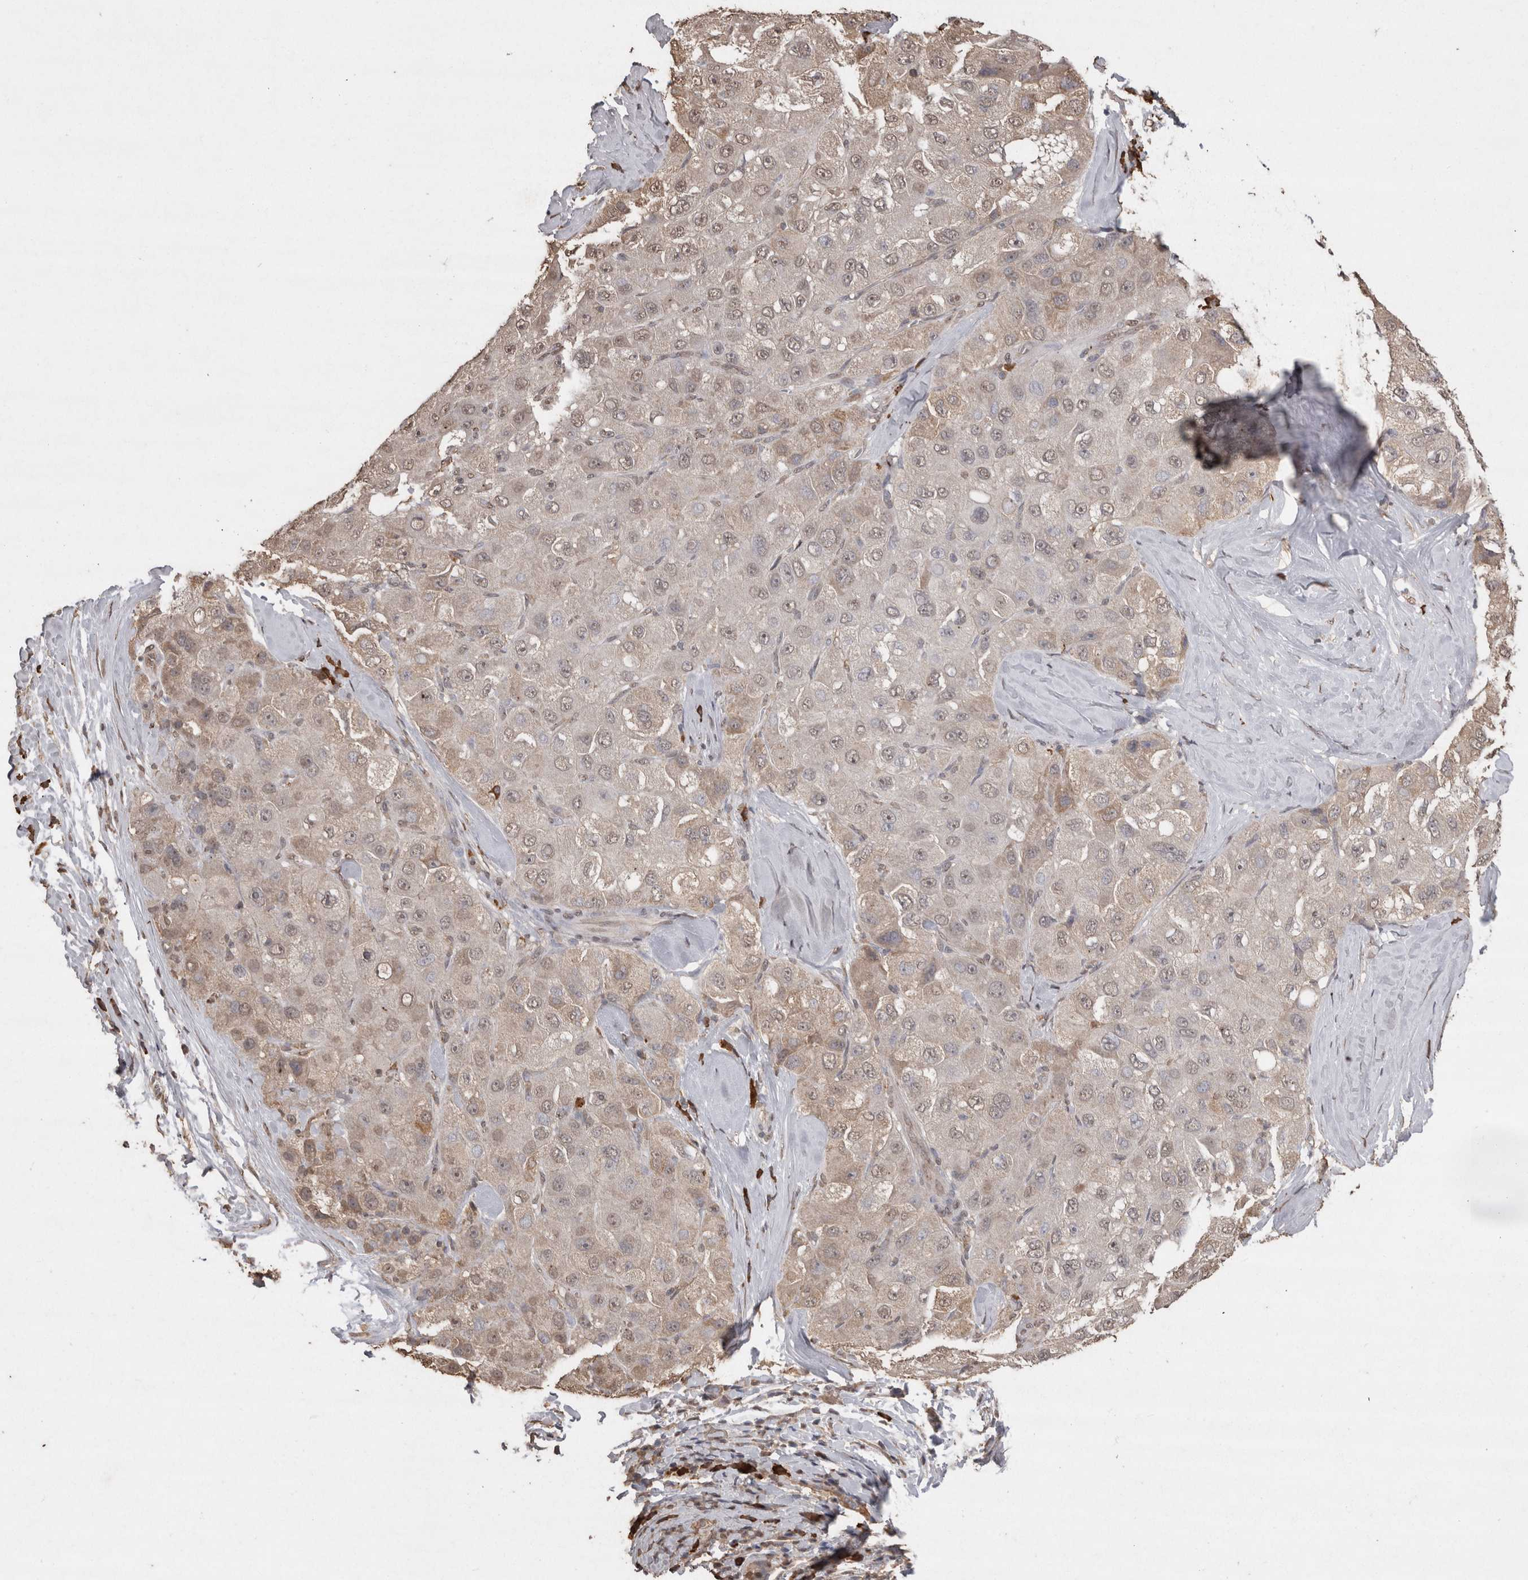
{"staining": {"intensity": "weak", "quantity": ">75%", "location": "cytoplasmic/membranous,nuclear"}, "tissue": "liver cancer", "cell_type": "Tumor cells", "image_type": "cancer", "snomed": [{"axis": "morphology", "description": "Carcinoma, Hepatocellular, NOS"}, {"axis": "topography", "description": "Liver"}], "caption": "A brown stain shows weak cytoplasmic/membranous and nuclear expression of a protein in human hepatocellular carcinoma (liver) tumor cells.", "gene": "CRELD2", "patient": {"sex": "male", "age": 80}}